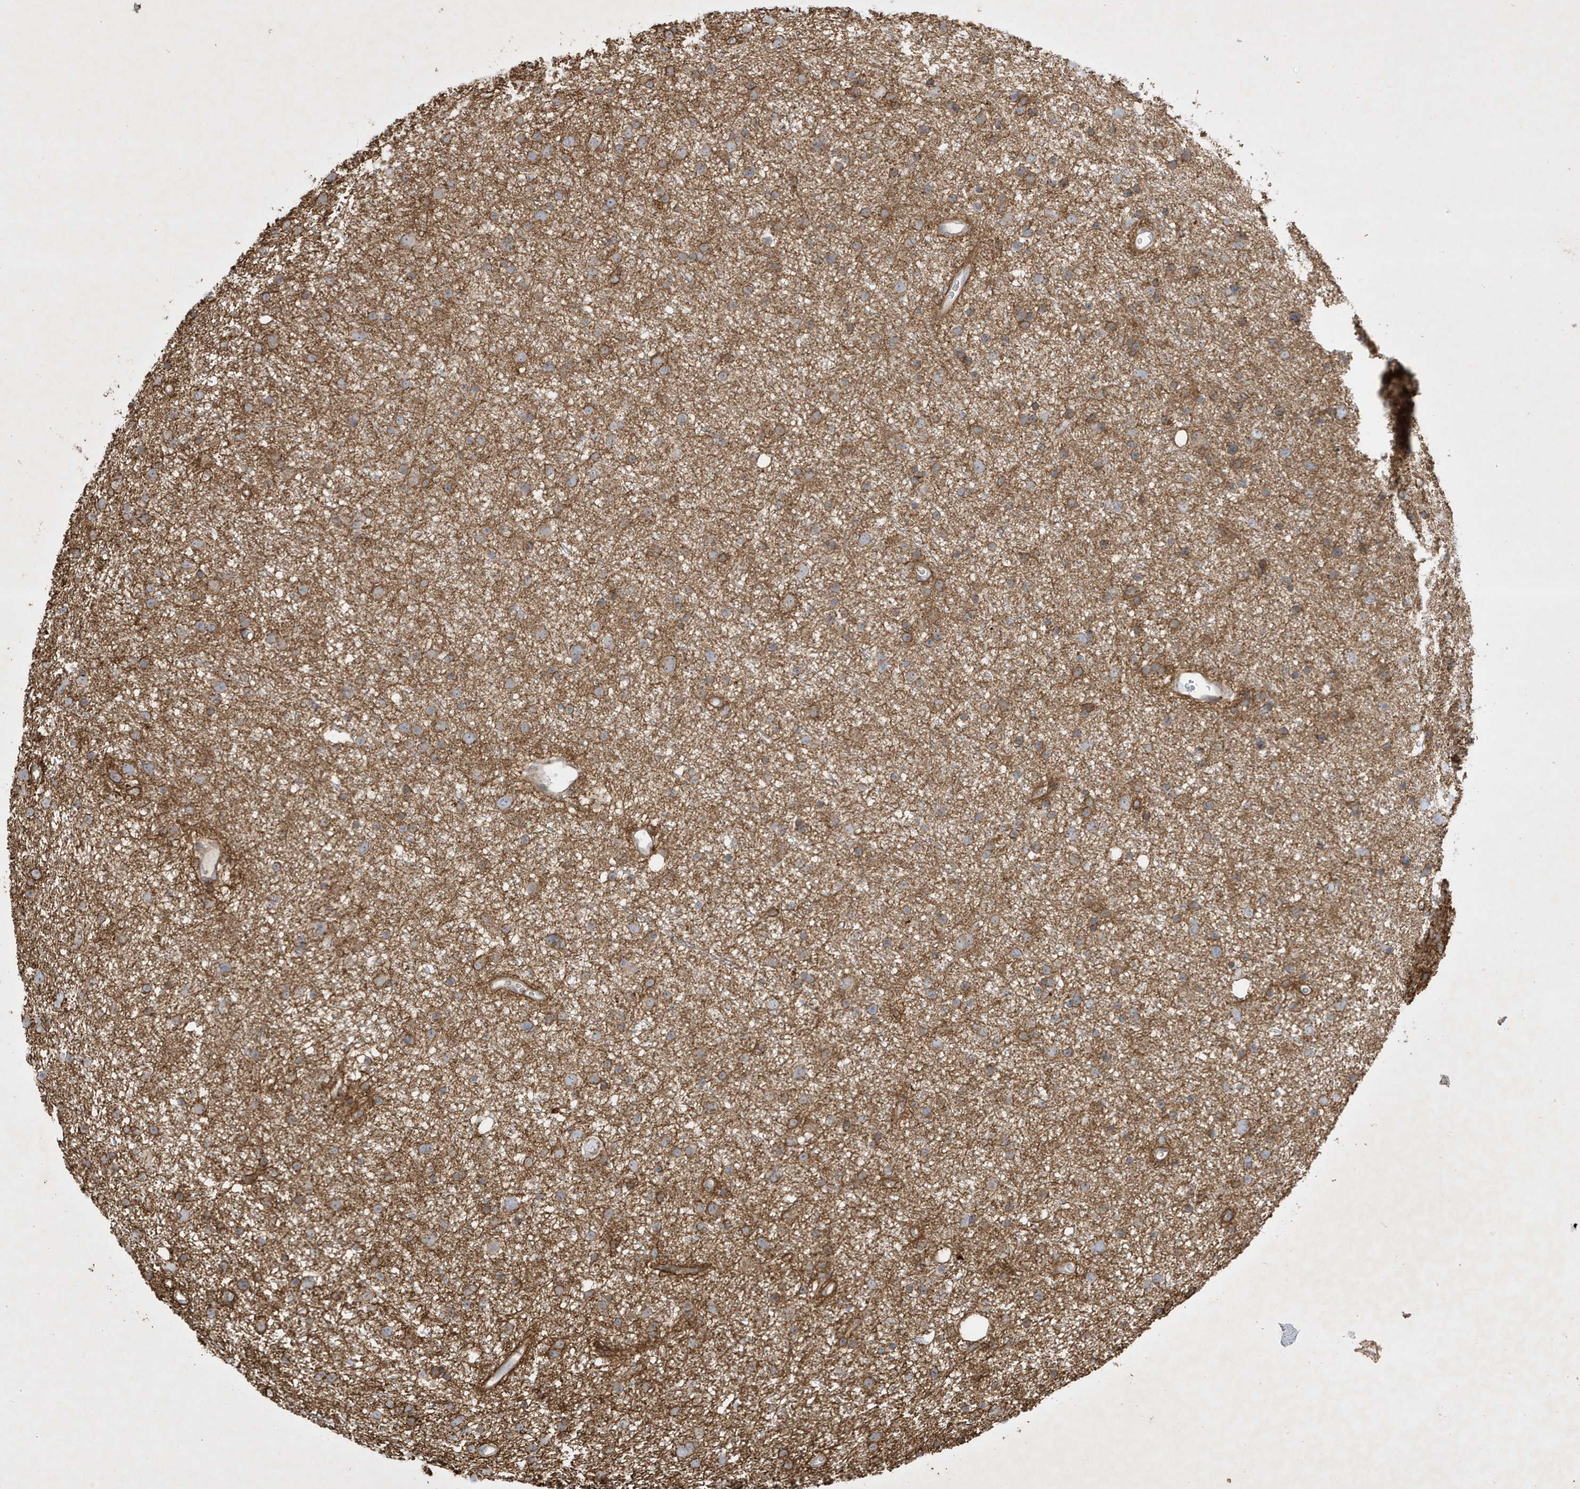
{"staining": {"intensity": "moderate", "quantity": ">75%", "location": "cytoplasmic/membranous"}, "tissue": "glioma", "cell_type": "Tumor cells", "image_type": "cancer", "snomed": [{"axis": "morphology", "description": "Glioma, malignant, Low grade"}, {"axis": "topography", "description": "Cerebral cortex"}], "caption": "Immunohistochemical staining of human malignant glioma (low-grade) demonstrates moderate cytoplasmic/membranous protein positivity in approximately >75% of tumor cells.", "gene": "IFT57", "patient": {"sex": "female", "age": 39}}